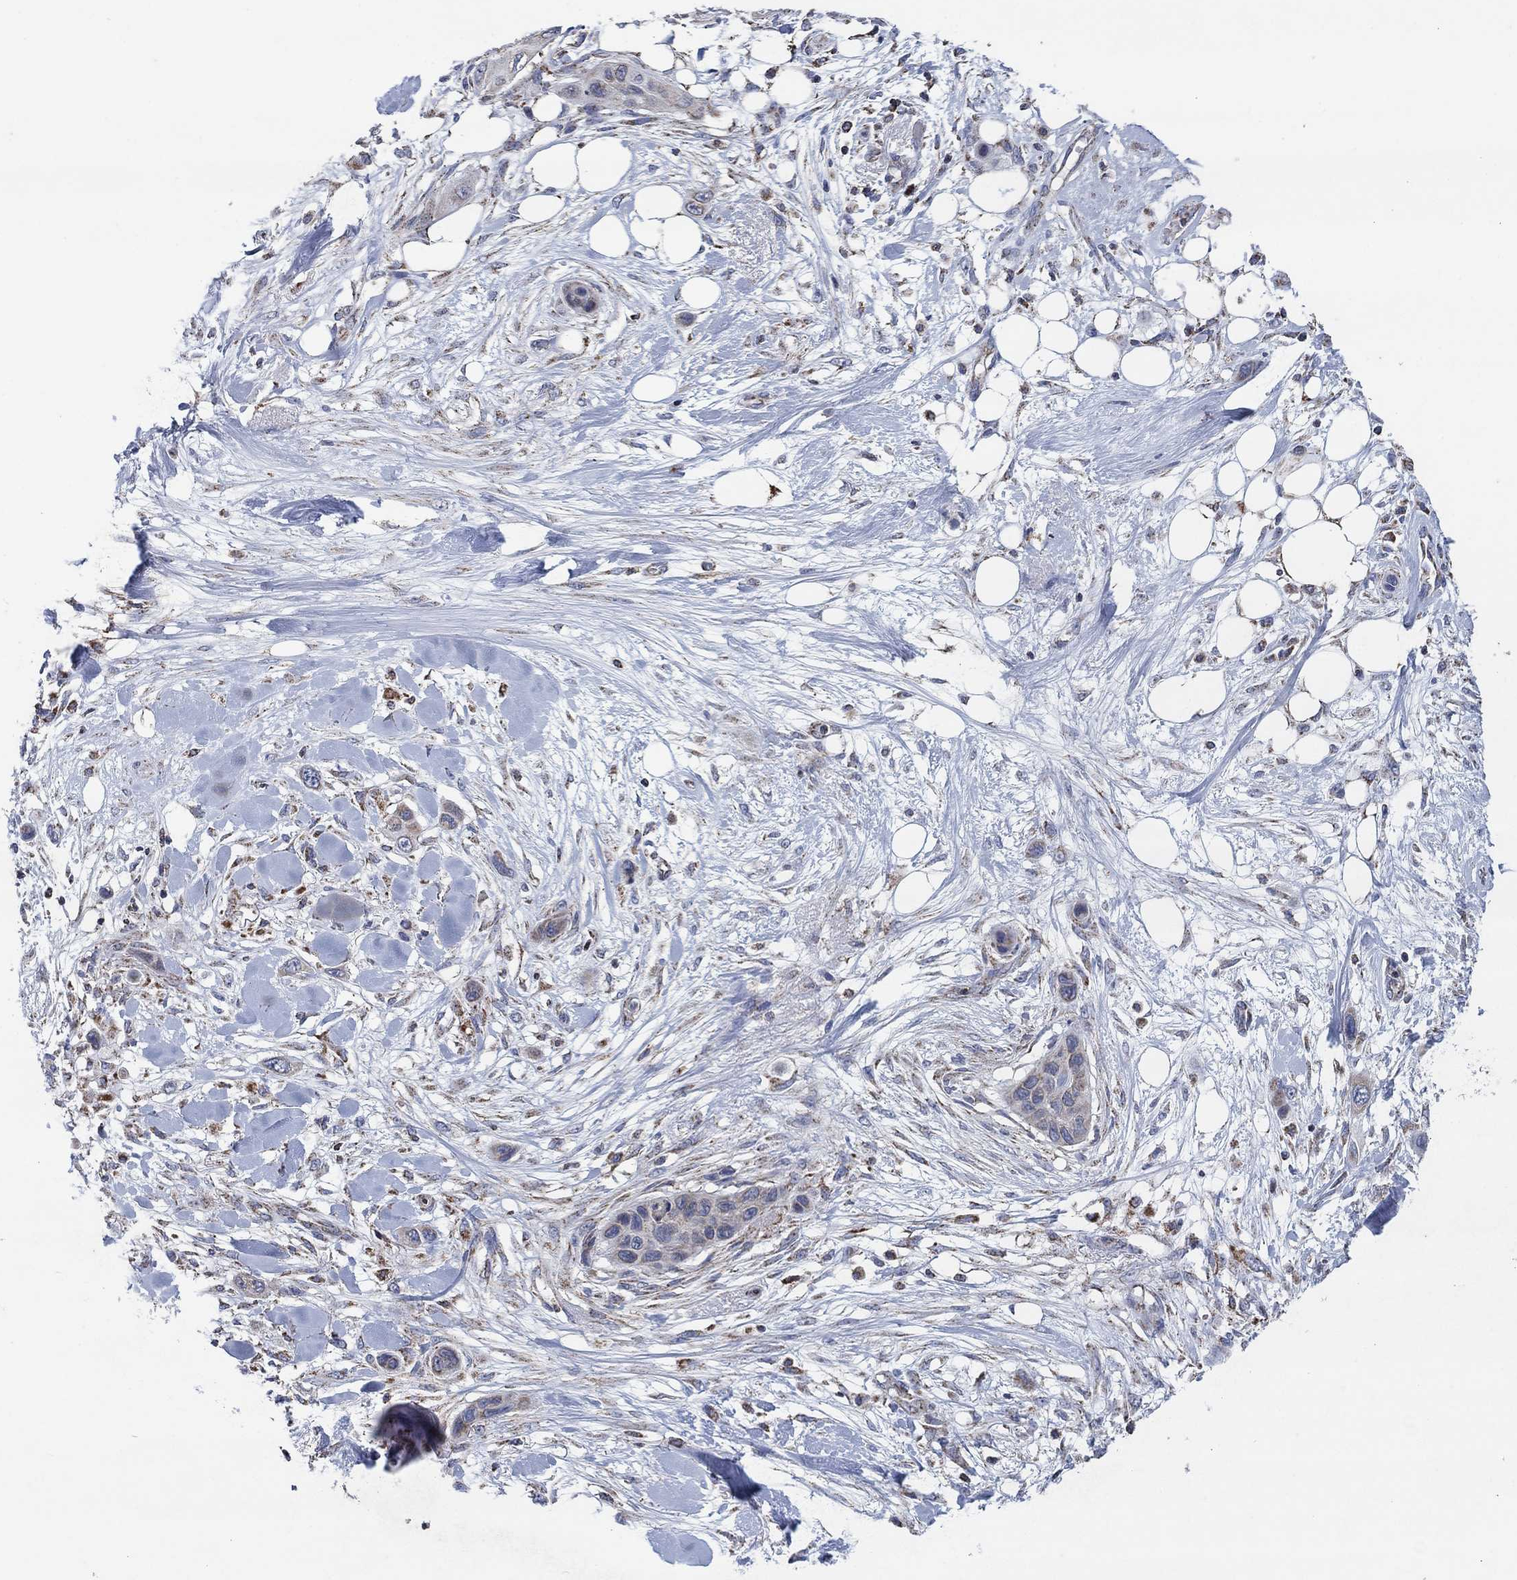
{"staining": {"intensity": "negative", "quantity": "none", "location": "none"}, "tissue": "skin cancer", "cell_type": "Tumor cells", "image_type": "cancer", "snomed": [{"axis": "morphology", "description": "Squamous cell carcinoma, NOS"}, {"axis": "topography", "description": "Skin"}], "caption": "High power microscopy histopathology image of an immunohistochemistry (IHC) photomicrograph of skin cancer (squamous cell carcinoma), revealing no significant expression in tumor cells.", "gene": "C9orf85", "patient": {"sex": "male", "age": 79}}